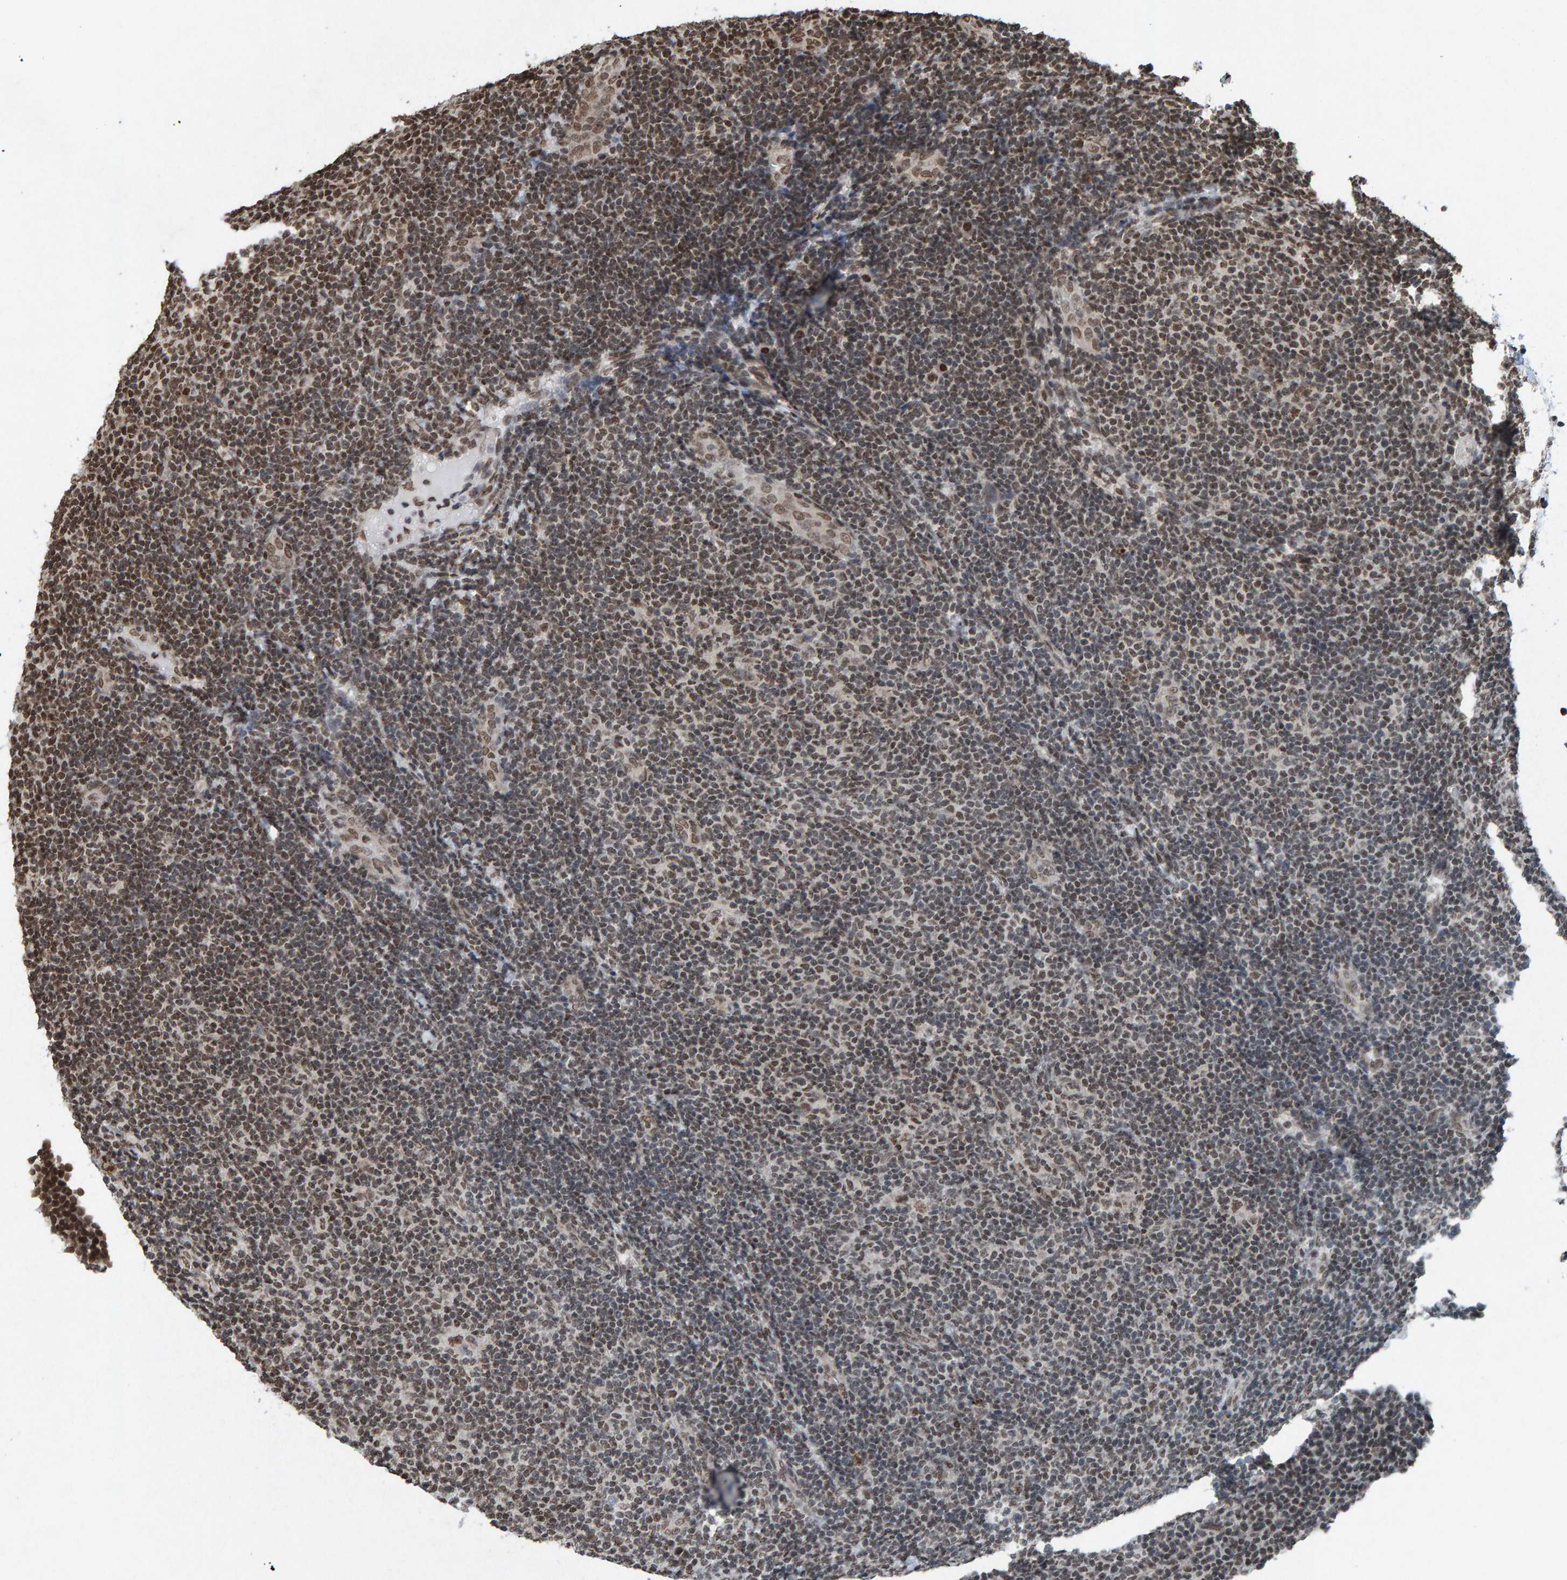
{"staining": {"intensity": "moderate", "quantity": "25%-75%", "location": "nuclear"}, "tissue": "lymphoma", "cell_type": "Tumor cells", "image_type": "cancer", "snomed": [{"axis": "morphology", "description": "Malignant lymphoma, non-Hodgkin's type, Low grade"}, {"axis": "topography", "description": "Lymph node"}], "caption": "A histopathology image of malignant lymphoma, non-Hodgkin's type (low-grade) stained for a protein demonstrates moderate nuclear brown staining in tumor cells. The staining was performed using DAB (3,3'-diaminobenzidine) to visualize the protein expression in brown, while the nuclei were stained in blue with hematoxylin (Magnification: 20x).", "gene": "H2AZ1", "patient": {"sex": "male", "age": 83}}